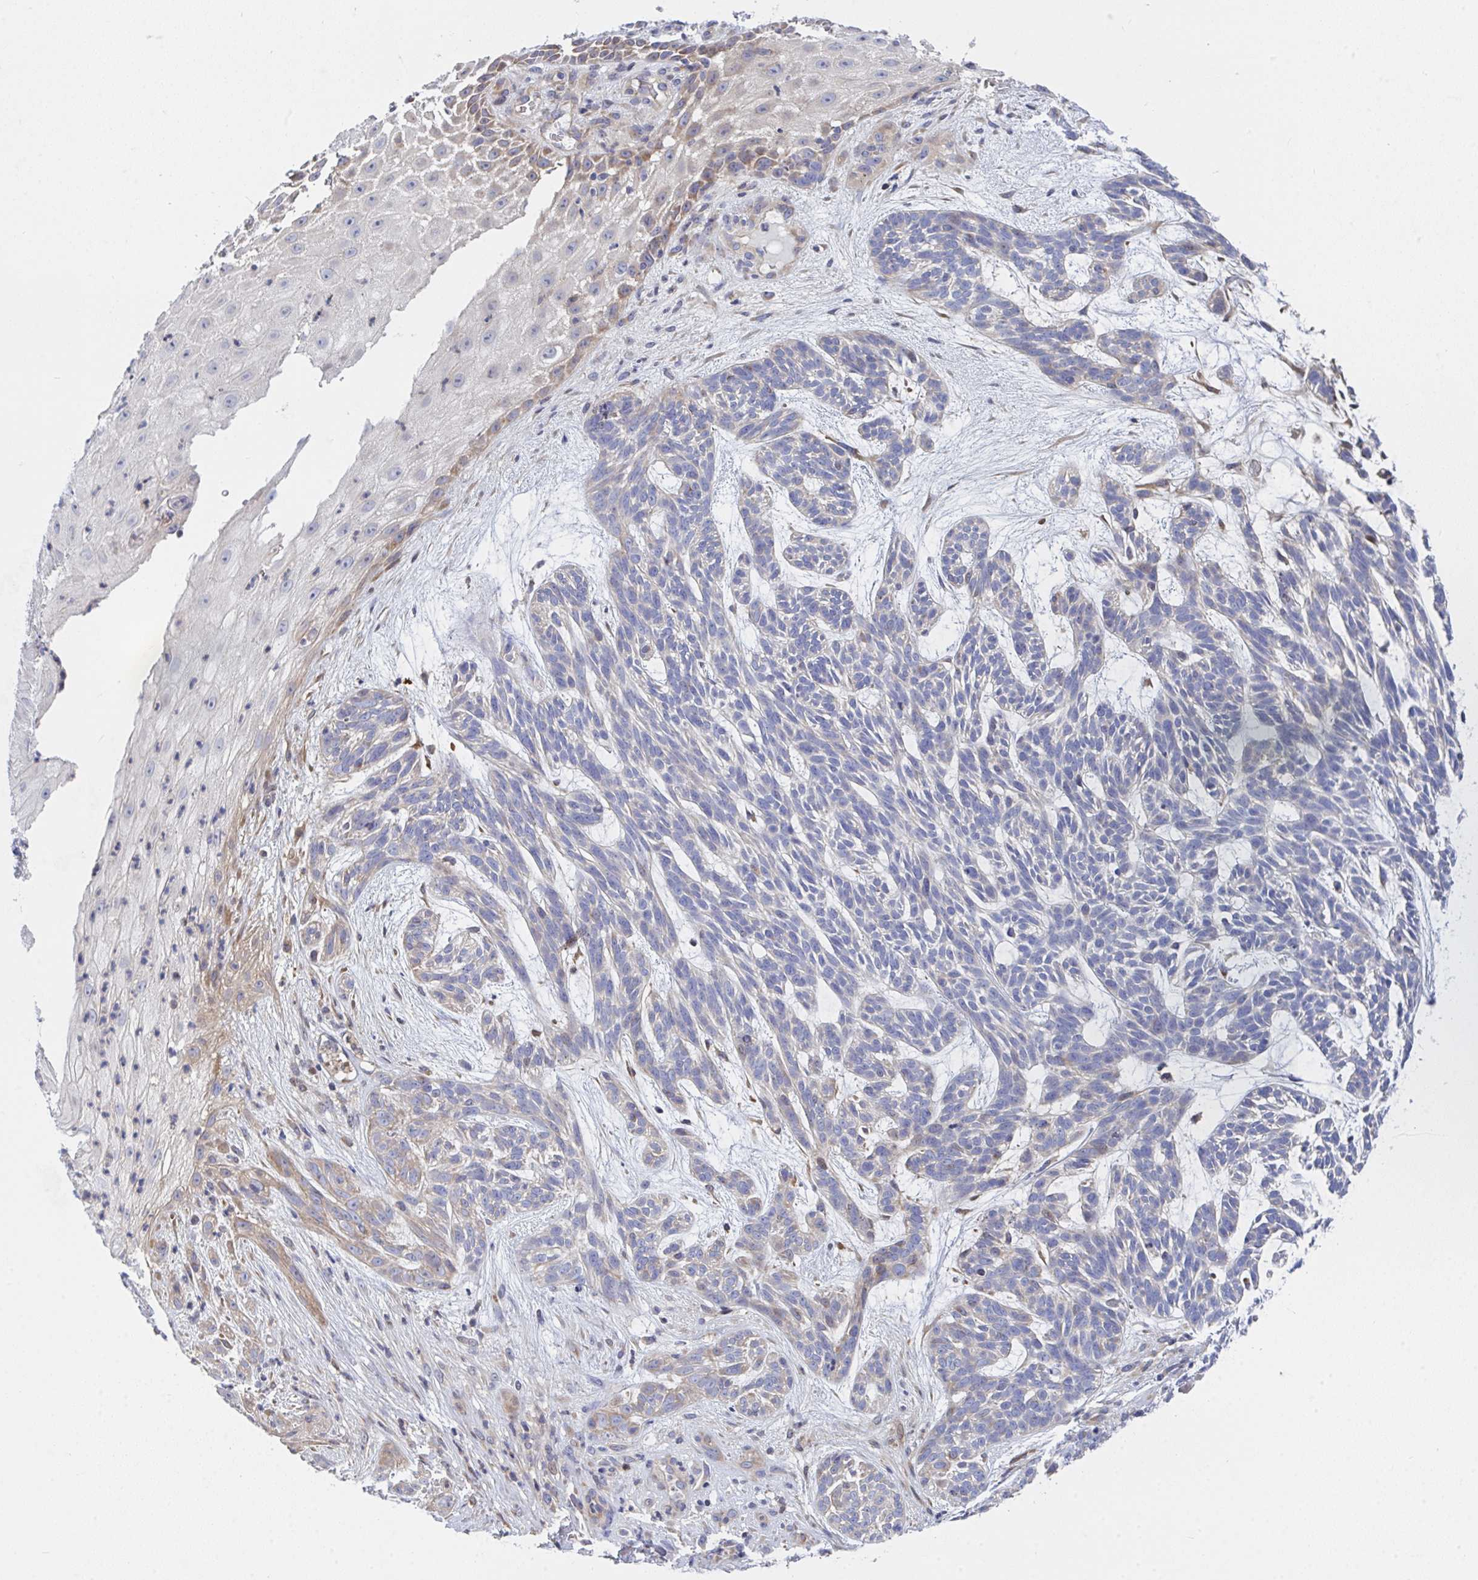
{"staining": {"intensity": "weak", "quantity": "<25%", "location": "cytoplasmic/membranous"}, "tissue": "skin cancer", "cell_type": "Tumor cells", "image_type": "cancer", "snomed": [{"axis": "morphology", "description": "Basal cell carcinoma"}, {"axis": "topography", "description": "Skin"}, {"axis": "topography", "description": "Skin, foot"}], "caption": "Skin cancer (basal cell carcinoma) stained for a protein using immunohistochemistry displays no expression tumor cells.", "gene": "P2RX3", "patient": {"sex": "female", "age": 77}}